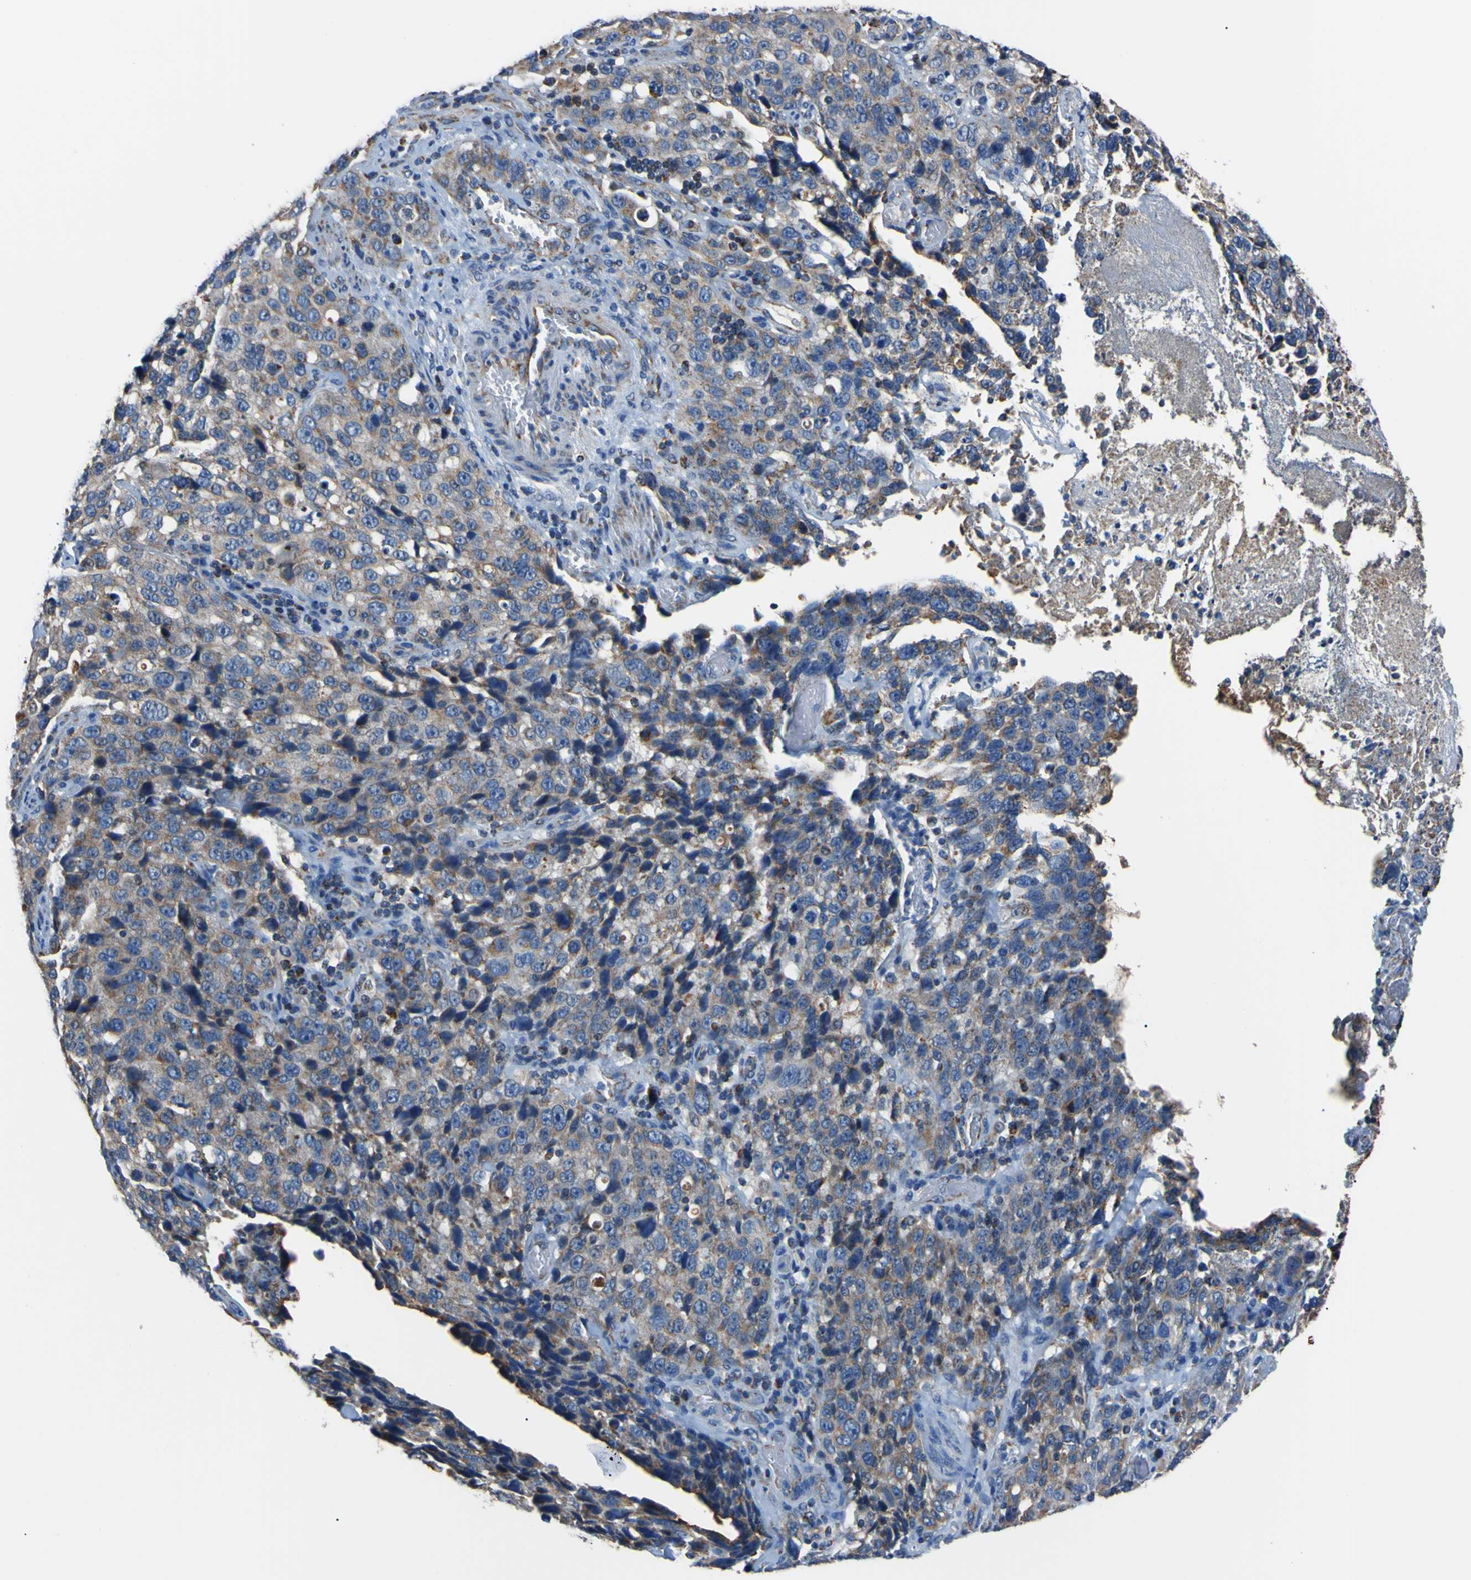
{"staining": {"intensity": "moderate", "quantity": ">75%", "location": "cytoplasmic/membranous"}, "tissue": "stomach cancer", "cell_type": "Tumor cells", "image_type": "cancer", "snomed": [{"axis": "morphology", "description": "Normal tissue, NOS"}, {"axis": "morphology", "description": "Adenocarcinoma, NOS"}, {"axis": "topography", "description": "Stomach"}], "caption": "Stomach cancer (adenocarcinoma) was stained to show a protein in brown. There is medium levels of moderate cytoplasmic/membranous staining in approximately >75% of tumor cells.", "gene": "CLPP", "patient": {"sex": "male", "age": 48}}